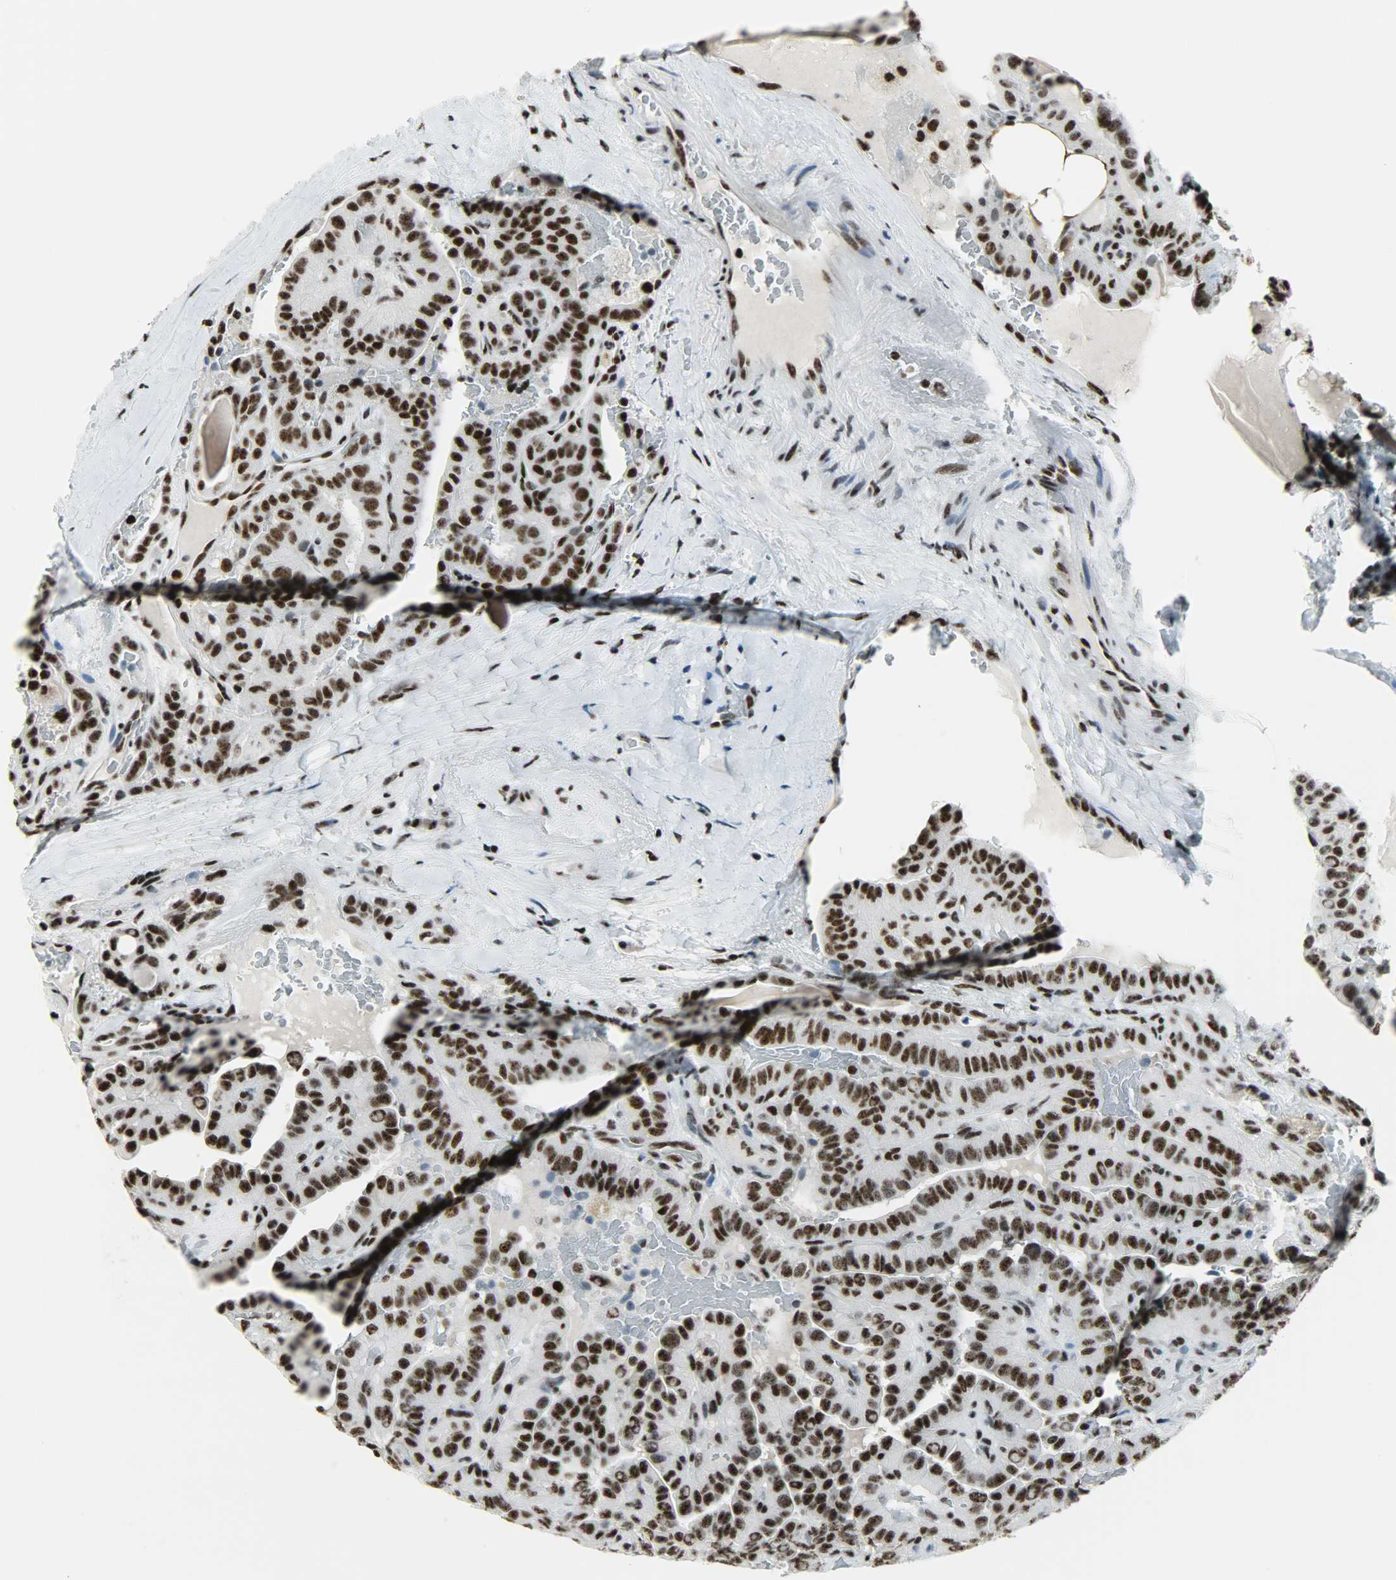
{"staining": {"intensity": "strong", "quantity": ">75%", "location": "nuclear"}, "tissue": "thyroid cancer", "cell_type": "Tumor cells", "image_type": "cancer", "snomed": [{"axis": "morphology", "description": "Papillary adenocarcinoma, NOS"}, {"axis": "topography", "description": "Thyroid gland"}], "caption": "IHC (DAB) staining of human thyroid papillary adenocarcinoma demonstrates strong nuclear protein expression in approximately >75% of tumor cells. (brown staining indicates protein expression, while blue staining denotes nuclei).", "gene": "SNRPA", "patient": {"sex": "male", "age": 77}}